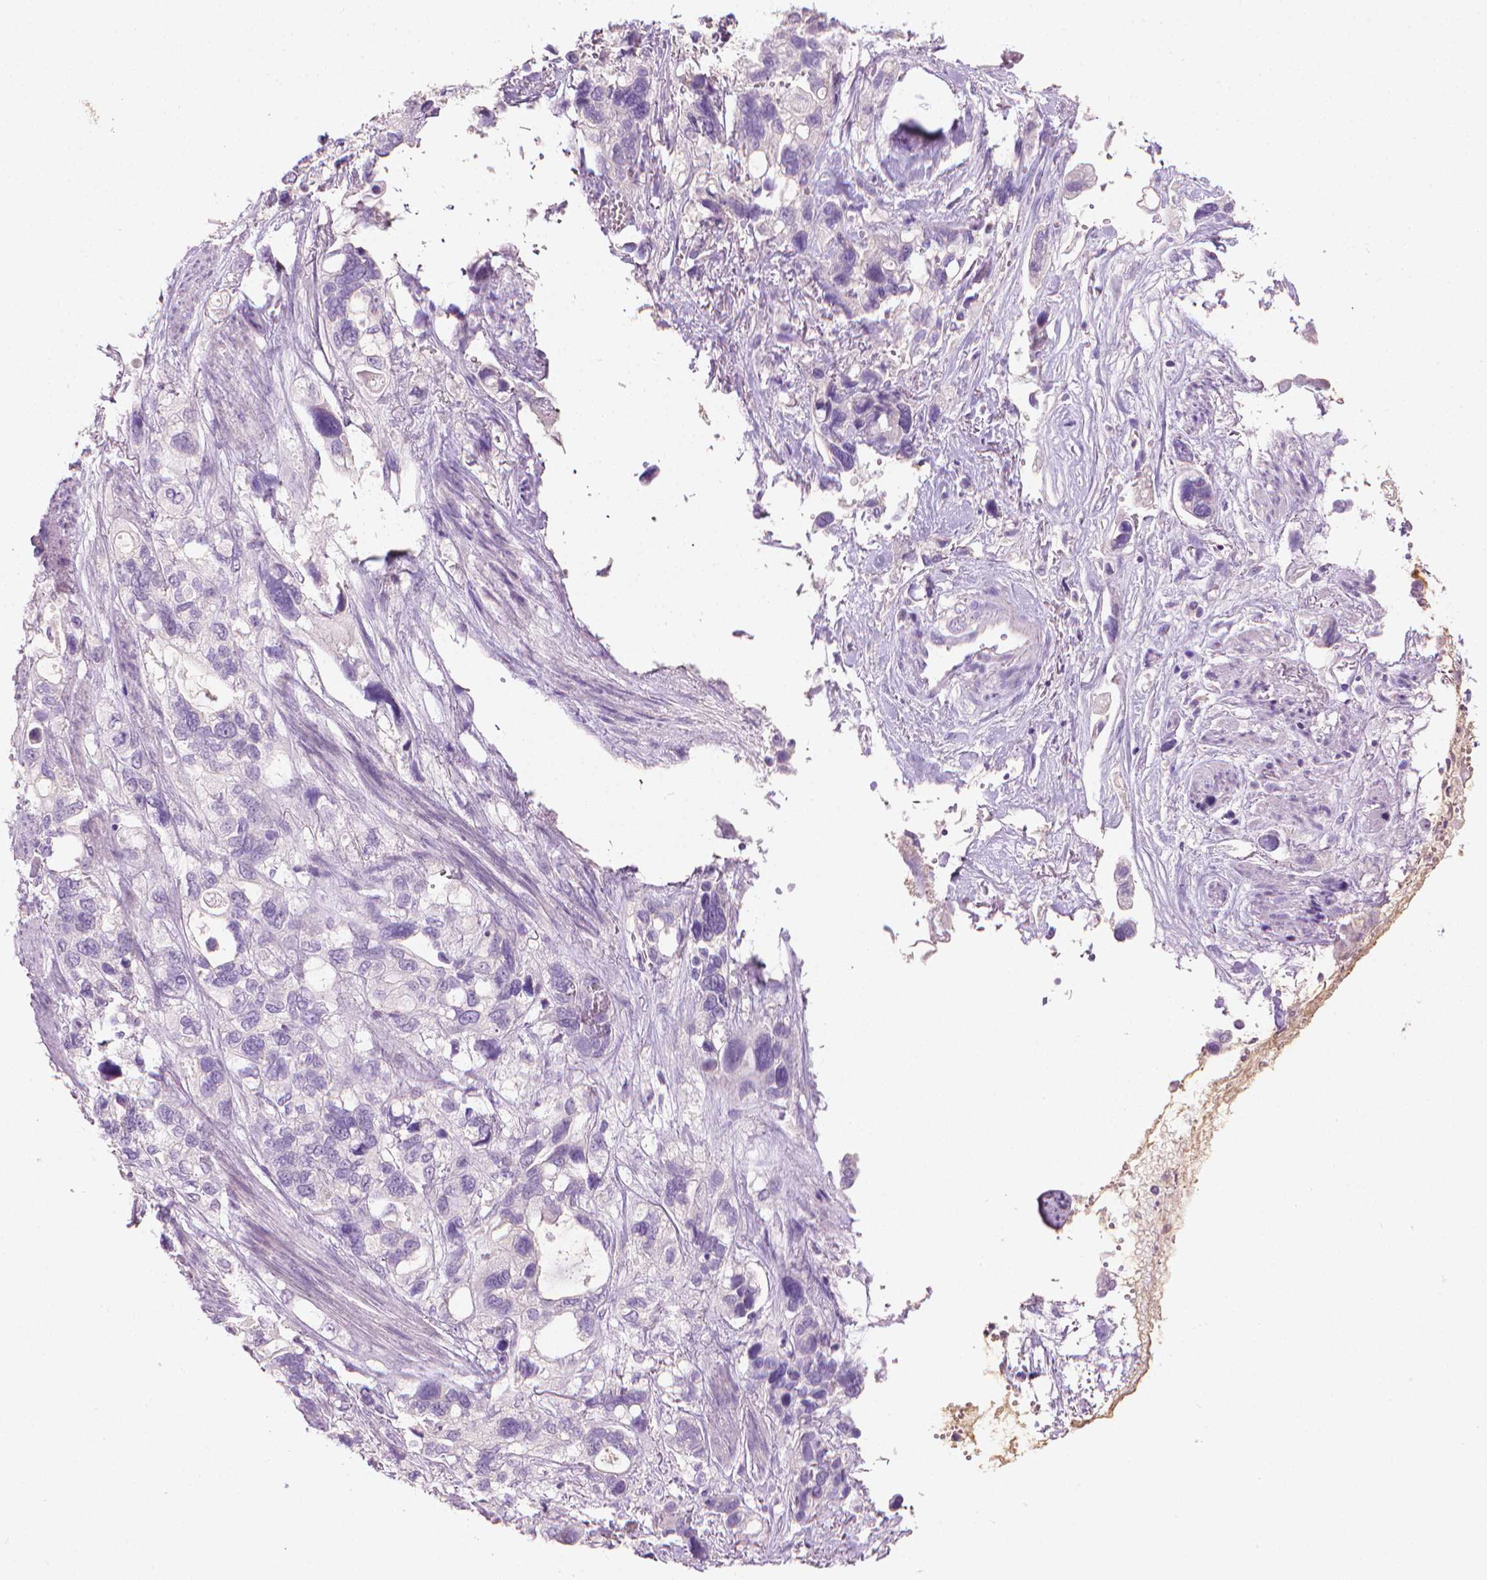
{"staining": {"intensity": "negative", "quantity": "none", "location": "none"}, "tissue": "stomach cancer", "cell_type": "Tumor cells", "image_type": "cancer", "snomed": [{"axis": "morphology", "description": "Adenocarcinoma, NOS"}, {"axis": "topography", "description": "Stomach, upper"}], "caption": "This is a image of IHC staining of adenocarcinoma (stomach), which shows no positivity in tumor cells.", "gene": "MLANA", "patient": {"sex": "female", "age": 81}}